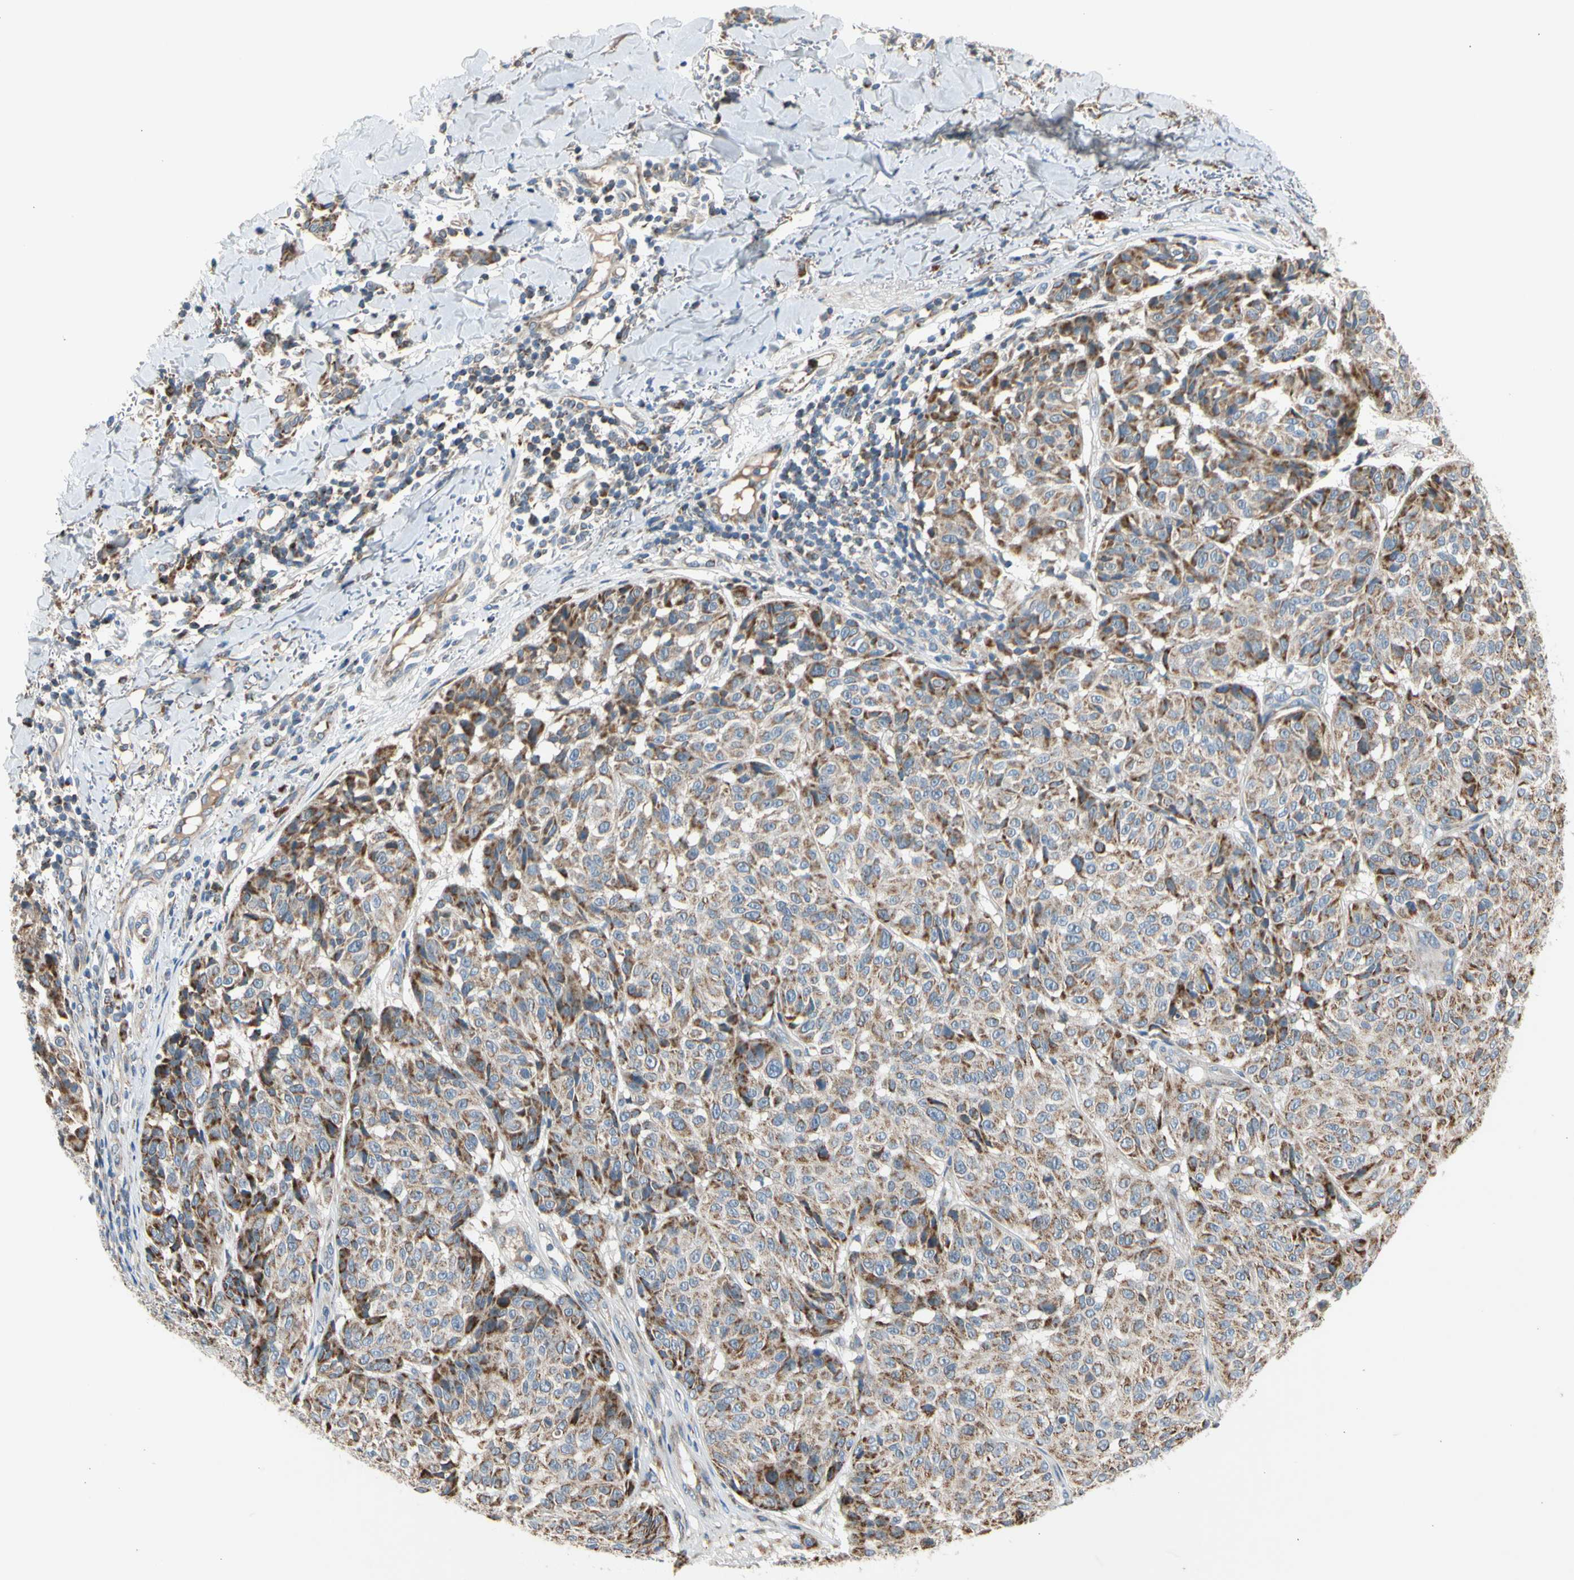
{"staining": {"intensity": "moderate", "quantity": ">75%", "location": "cytoplasmic/membranous"}, "tissue": "melanoma", "cell_type": "Tumor cells", "image_type": "cancer", "snomed": [{"axis": "morphology", "description": "Malignant melanoma, NOS"}, {"axis": "topography", "description": "Skin"}], "caption": "Melanoma was stained to show a protein in brown. There is medium levels of moderate cytoplasmic/membranous positivity in approximately >75% of tumor cells.", "gene": "NPHP3", "patient": {"sex": "female", "age": 46}}